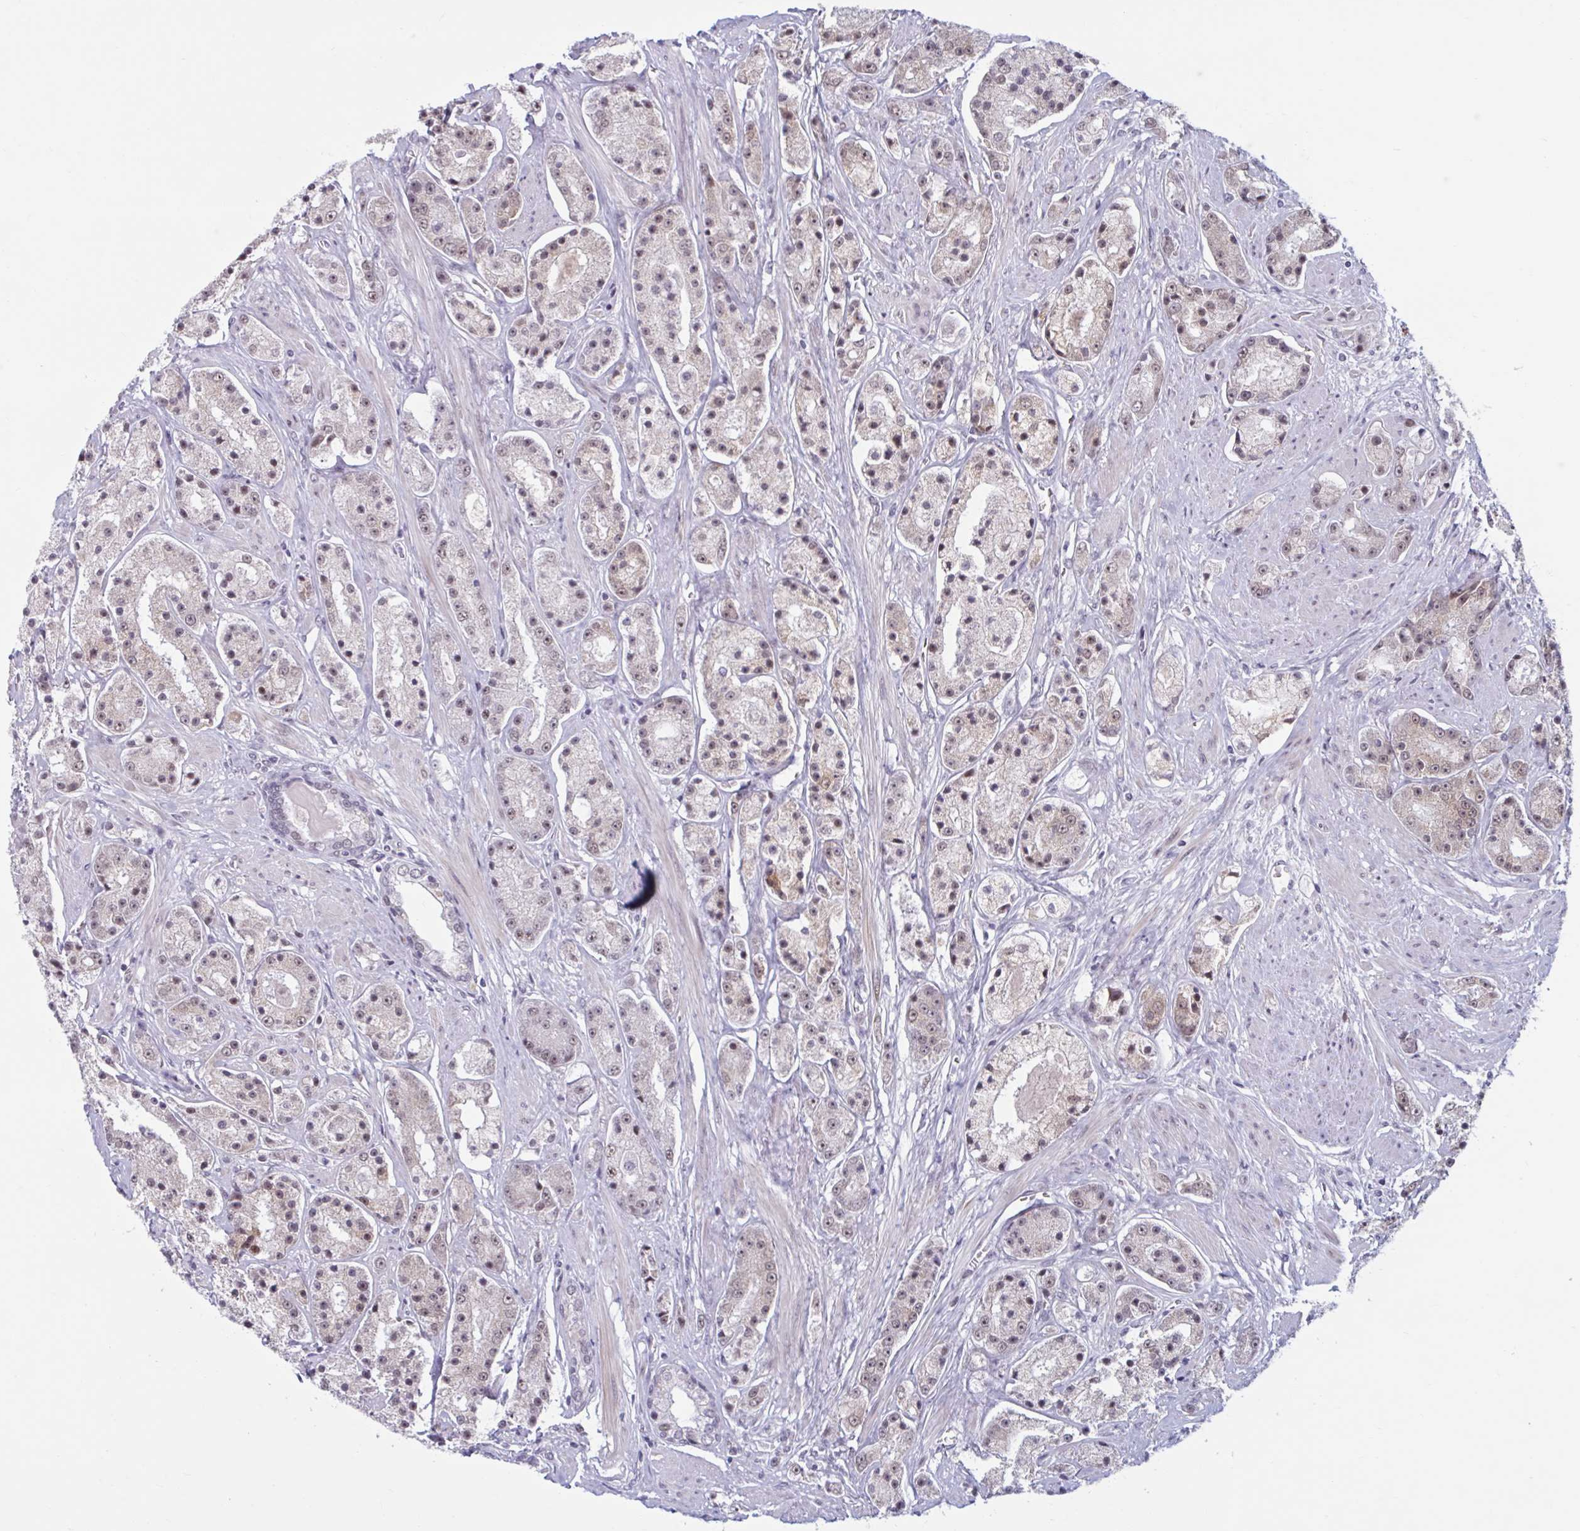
{"staining": {"intensity": "moderate", "quantity": "25%-75%", "location": "cytoplasmic/membranous,nuclear"}, "tissue": "prostate cancer", "cell_type": "Tumor cells", "image_type": "cancer", "snomed": [{"axis": "morphology", "description": "Adenocarcinoma, High grade"}, {"axis": "topography", "description": "Prostate"}], "caption": "High-magnification brightfield microscopy of adenocarcinoma (high-grade) (prostate) stained with DAB (3,3'-diaminobenzidine) (brown) and counterstained with hematoxylin (blue). tumor cells exhibit moderate cytoplasmic/membranous and nuclear staining is present in about25%-75% of cells.", "gene": "HSD17B6", "patient": {"sex": "male", "age": 67}}